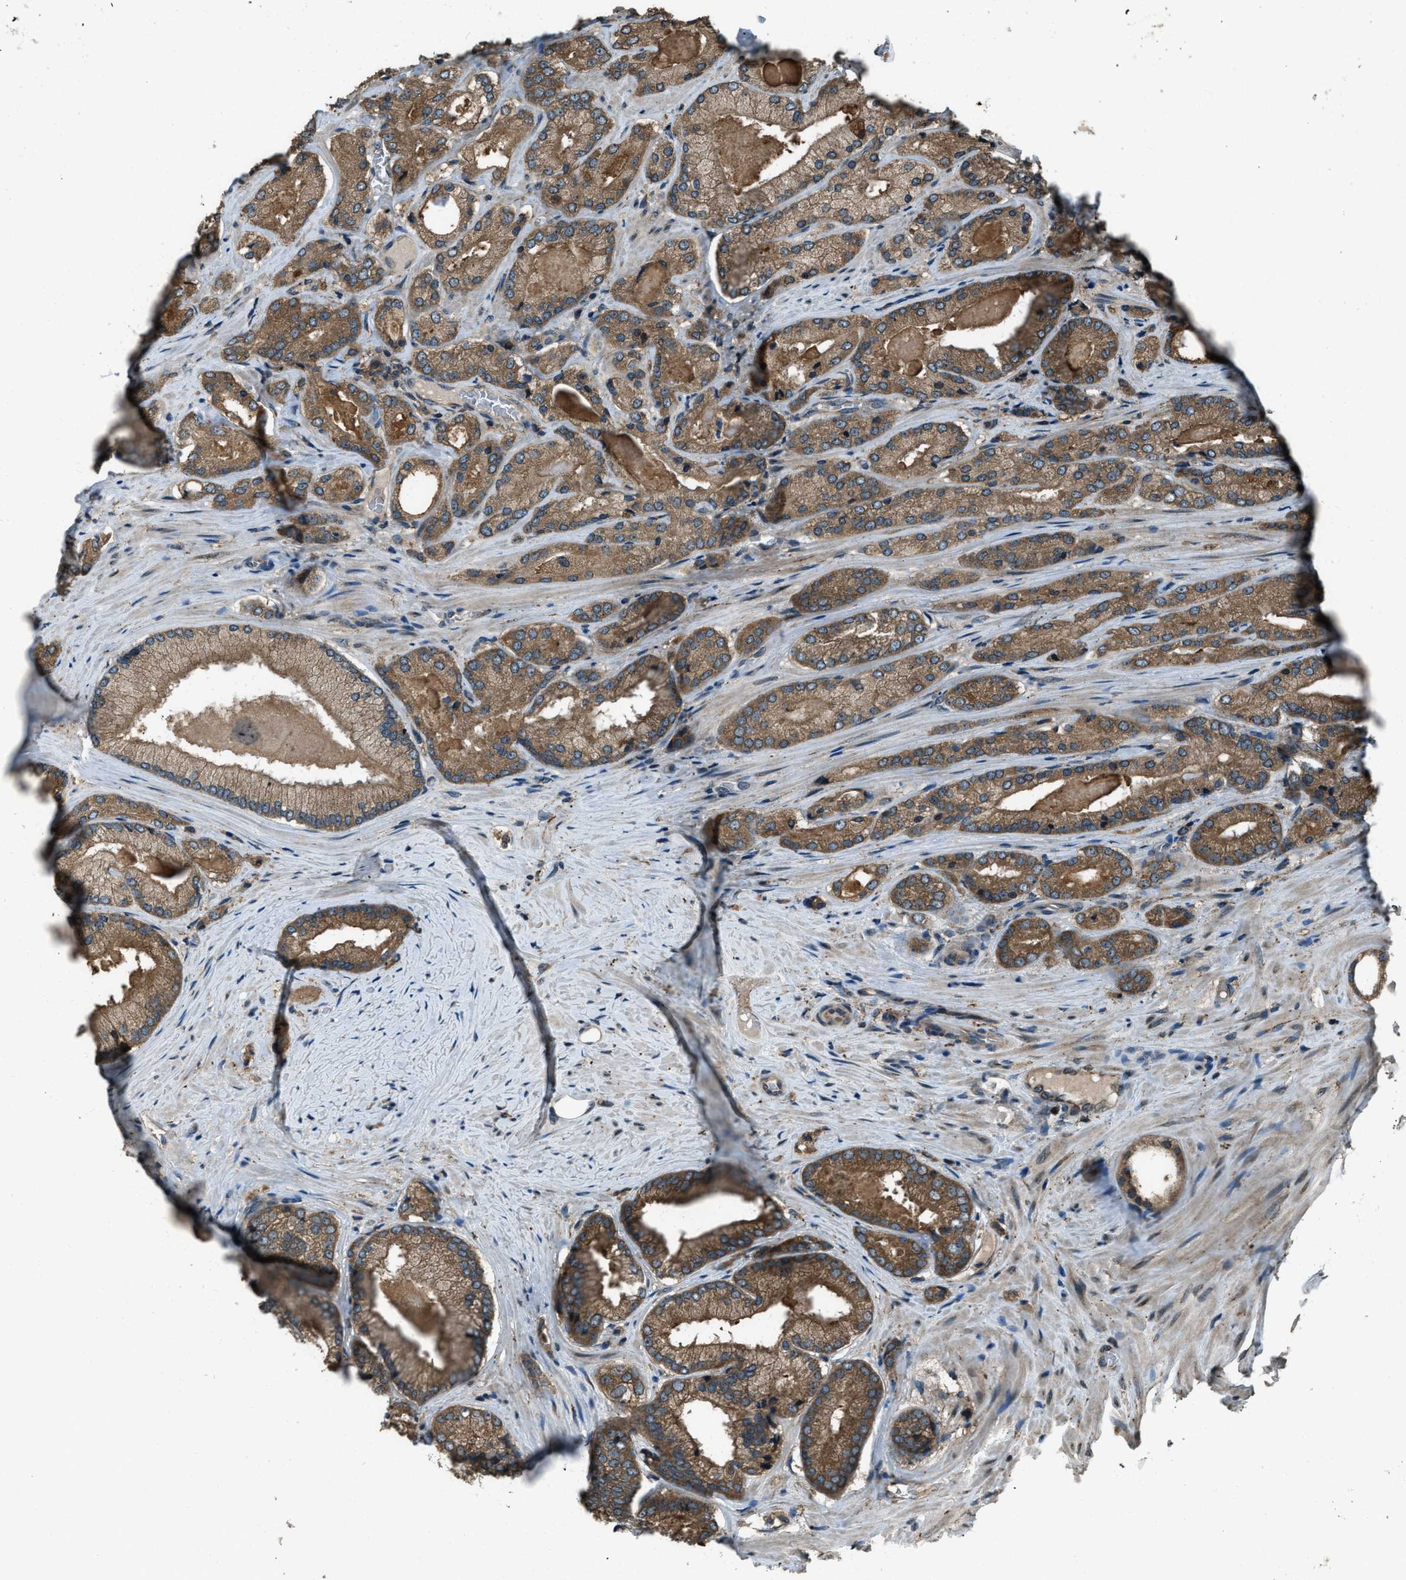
{"staining": {"intensity": "moderate", "quantity": ">75%", "location": "cytoplasmic/membranous"}, "tissue": "prostate cancer", "cell_type": "Tumor cells", "image_type": "cancer", "snomed": [{"axis": "morphology", "description": "Adenocarcinoma, Low grade"}, {"axis": "topography", "description": "Prostate"}], "caption": "IHC micrograph of neoplastic tissue: prostate cancer stained using immunohistochemistry reveals medium levels of moderate protein expression localized specifically in the cytoplasmic/membranous of tumor cells, appearing as a cytoplasmic/membranous brown color.", "gene": "TRIM4", "patient": {"sex": "male", "age": 65}}